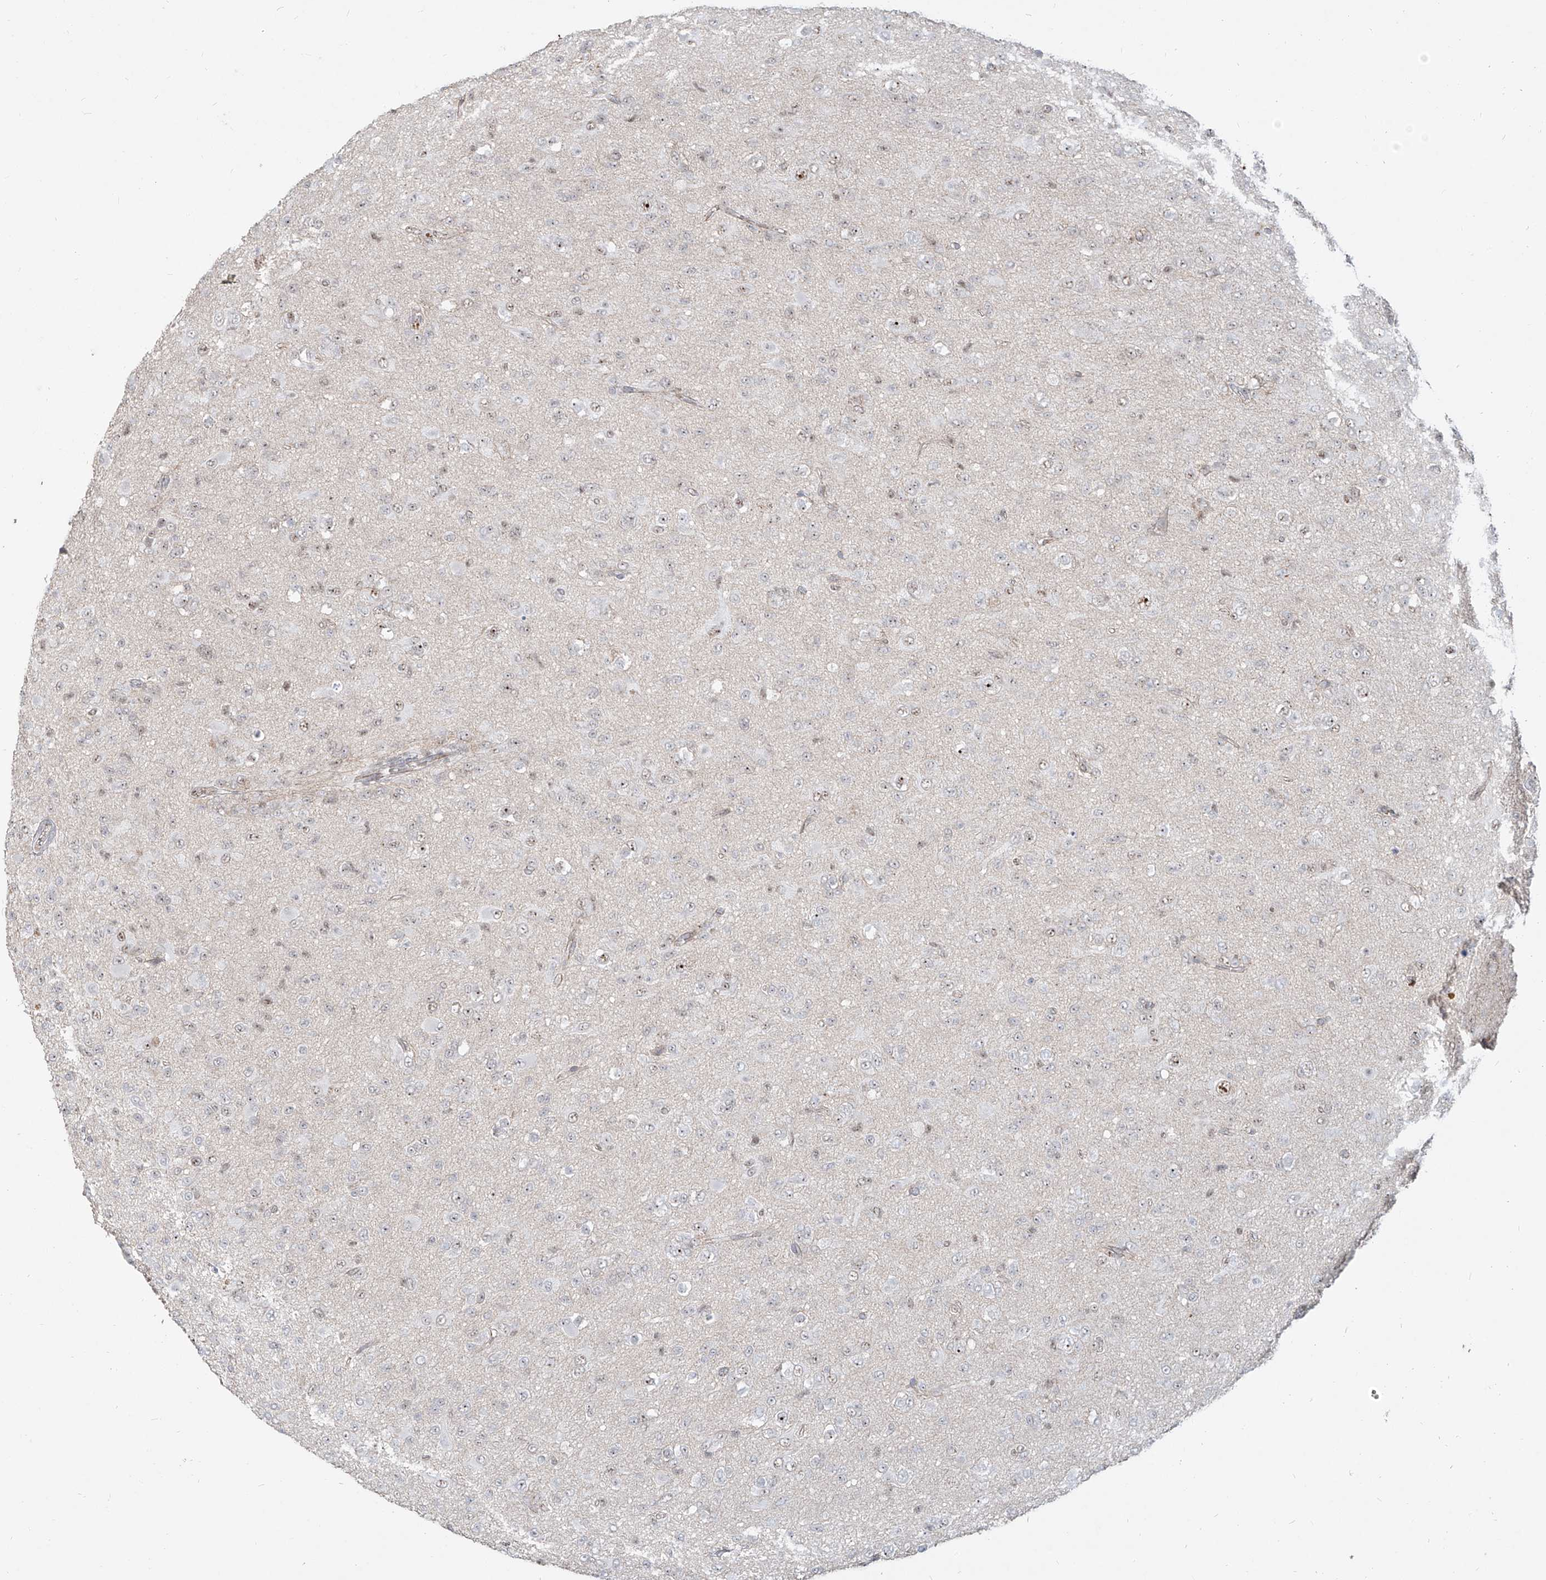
{"staining": {"intensity": "moderate", "quantity": "25%-75%", "location": "nuclear"}, "tissue": "glioma", "cell_type": "Tumor cells", "image_type": "cancer", "snomed": [{"axis": "morphology", "description": "Glioma, malignant, Low grade"}, {"axis": "topography", "description": "Brain"}], "caption": "Immunohistochemistry (IHC) (DAB (3,3'-diaminobenzidine)) staining of glioma displays moderate nuclear protein positivity in approximately 25%-75% of tumor cells.", "gene": "ZNF710", "patient": {"sex": "male", "age": 65}}